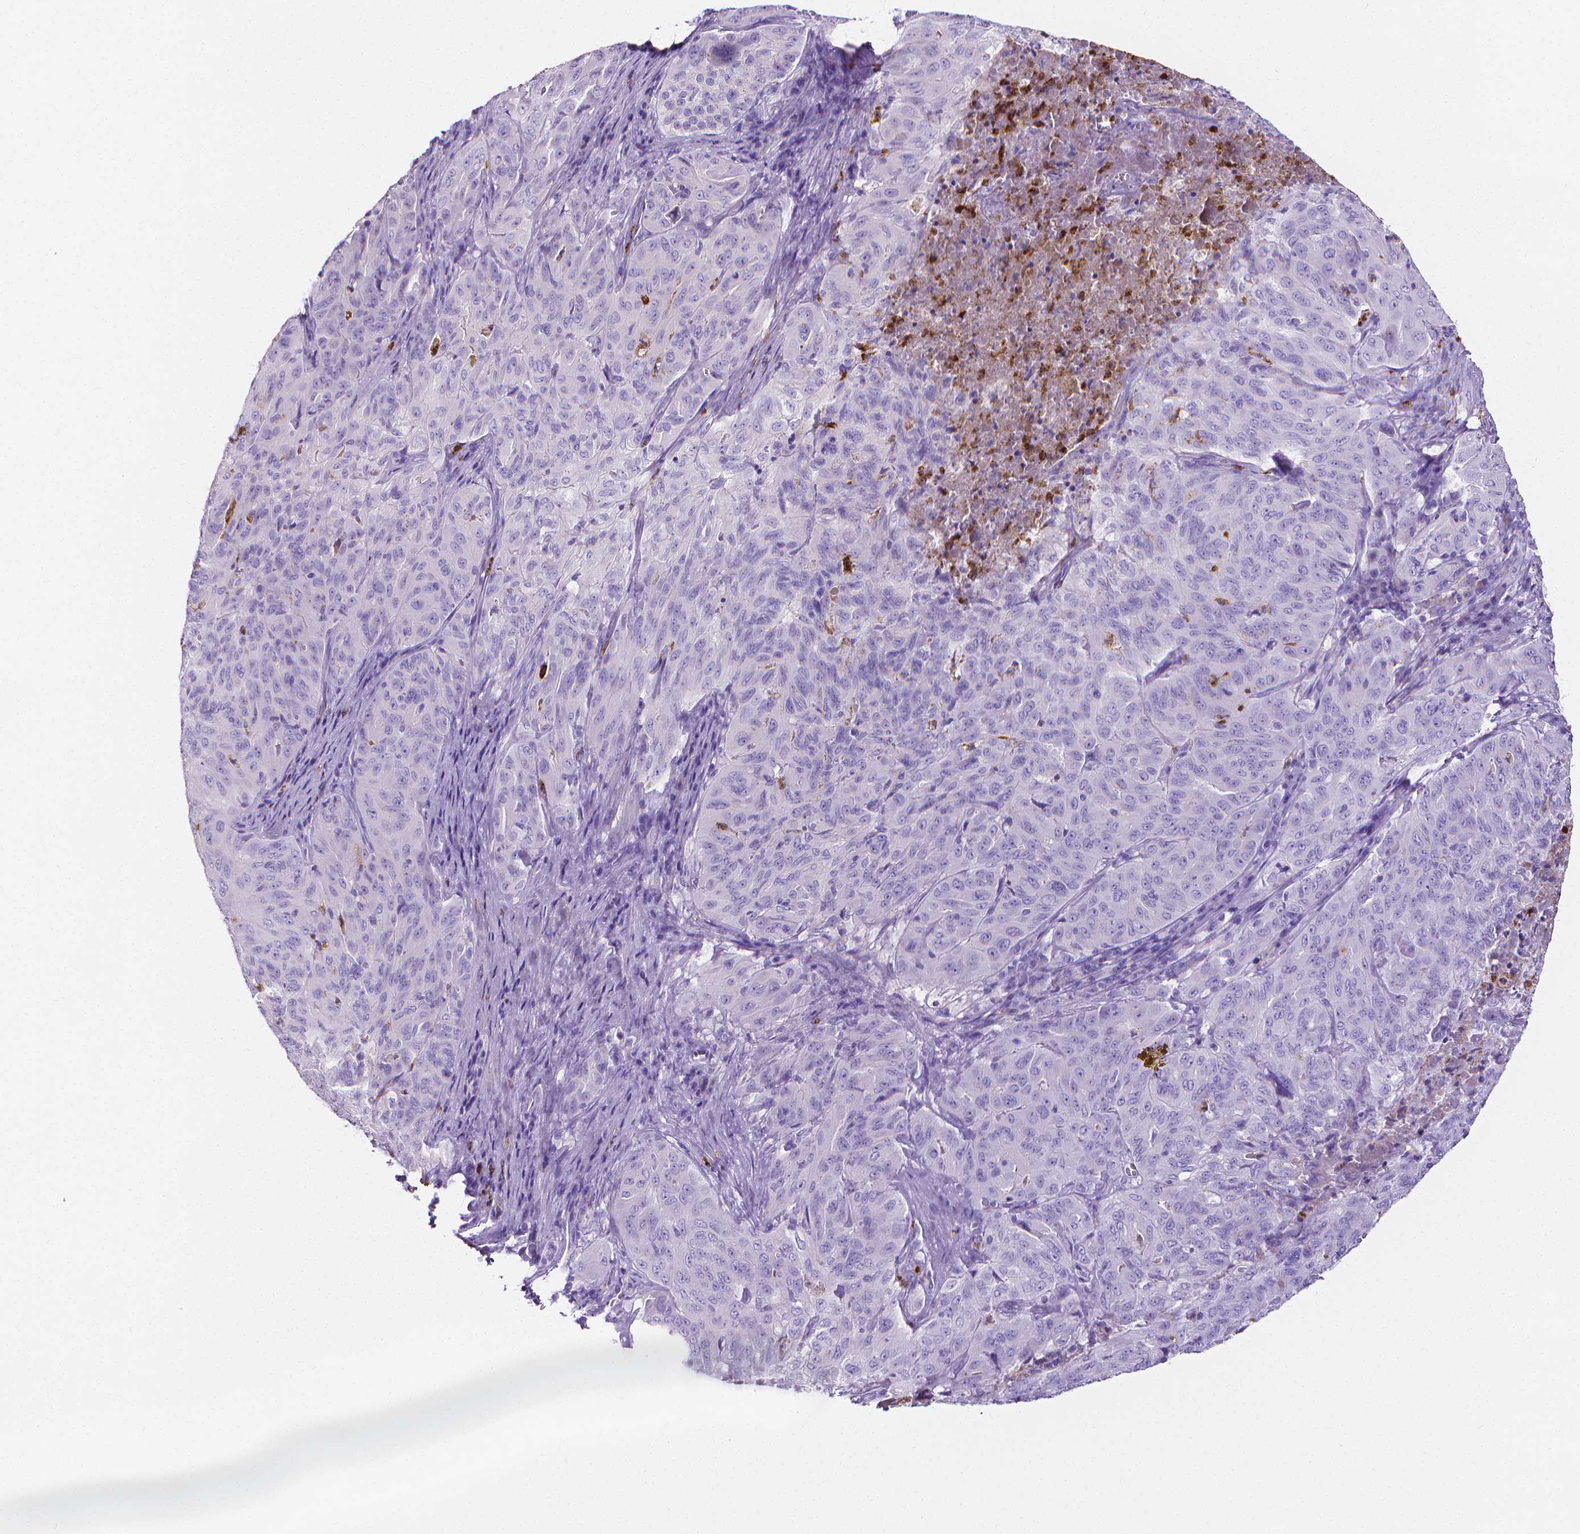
{"staining": {"intensity": "negative", "quantity": "none", "location": "none"}, "tissue": "pancreatic cancer", "cell_type": "Tumor cells", "image_type": "cancer", "snomed": [{"axis": "morphology", "description": "Adenocarcinoma, NOS"}, {"axis": "topography", "description": "Pancreas"}], "caption": "Pancreatic cancer stained for a protein using IHC reveals no positivity tumor cells.", "gene": "MMP9", "patient": {"sex": "male", "age": 63}}